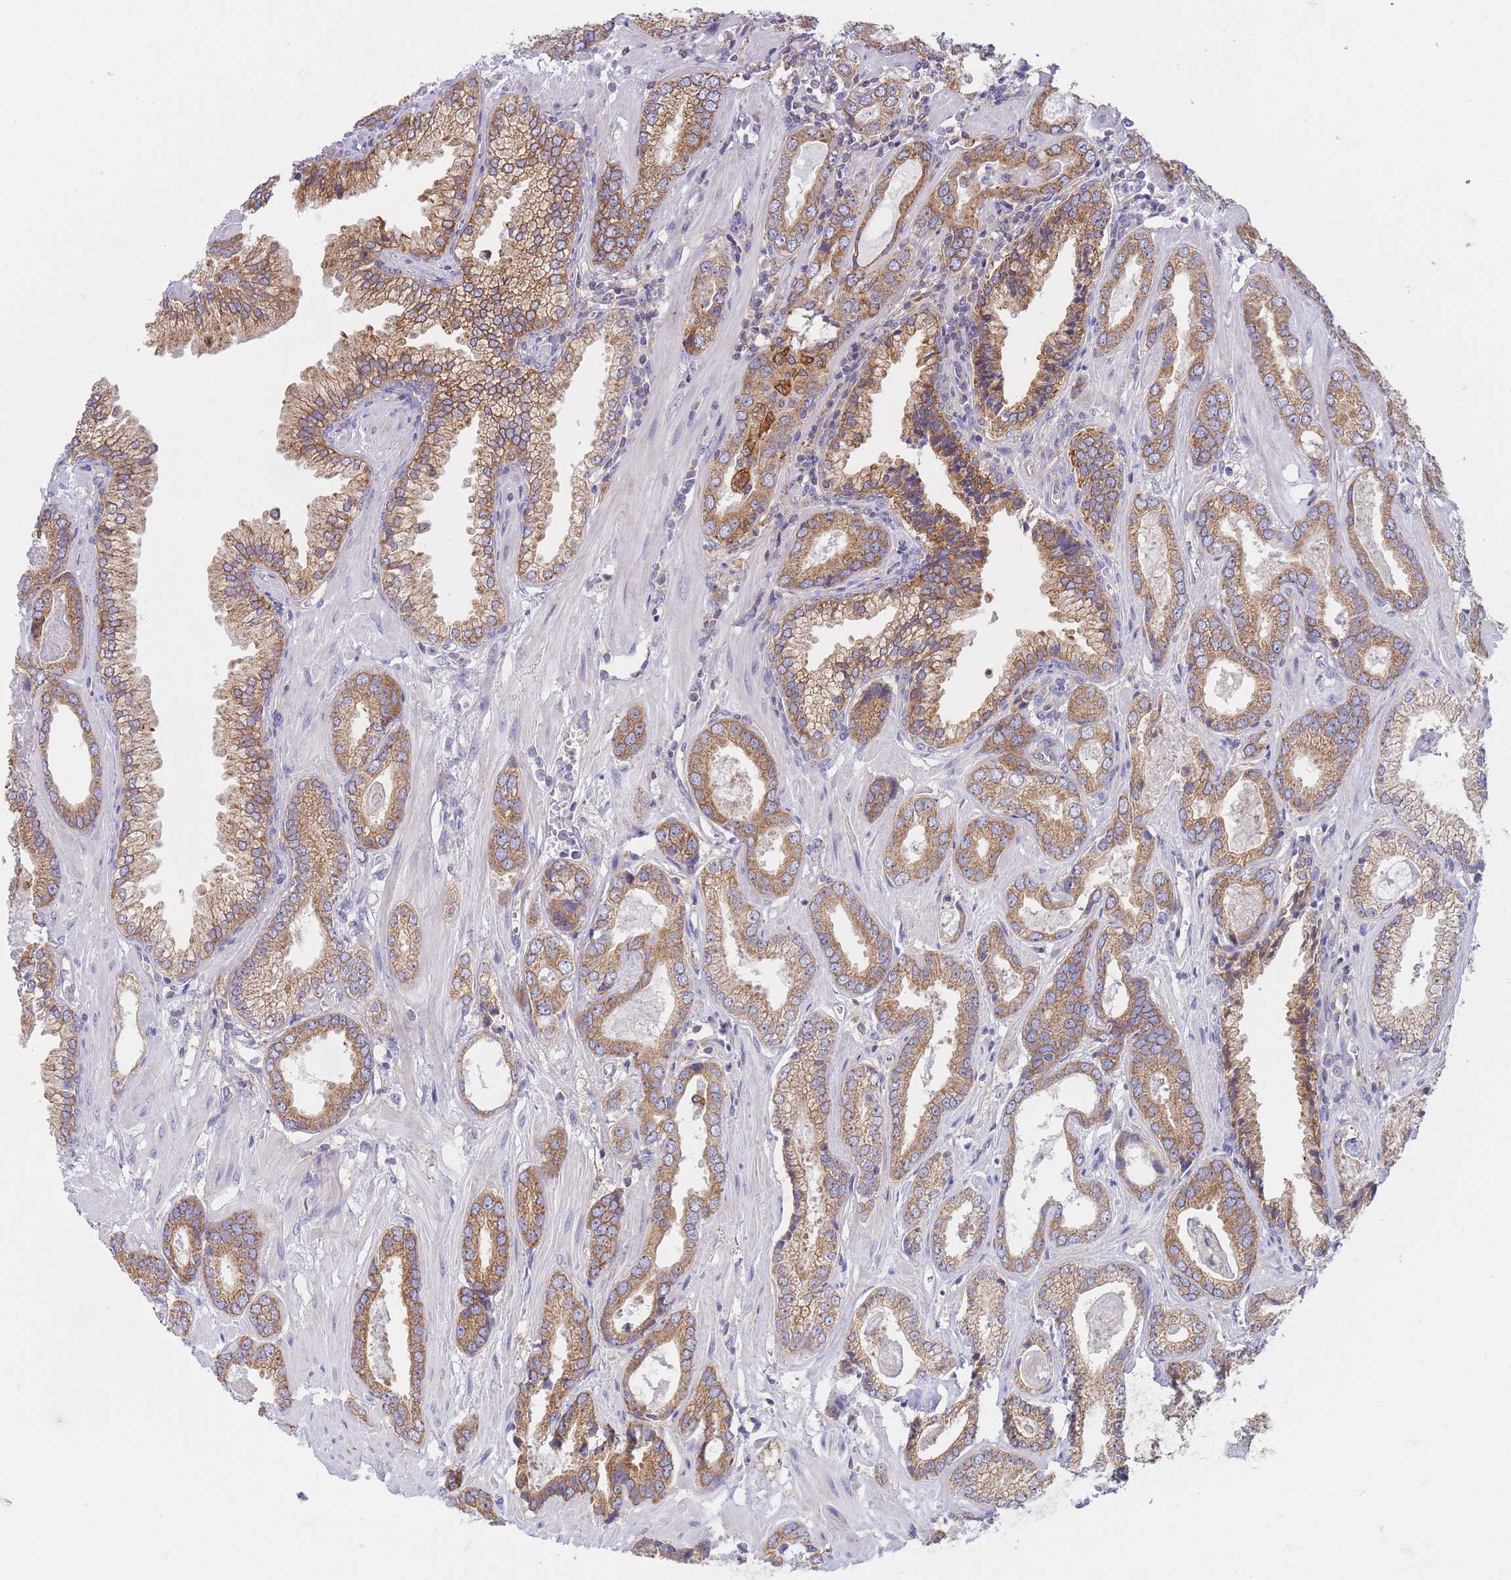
{"staining": {"intensity": "moderate", "quantity": ">75%", "location": "cytoplasmic/membranous"}, "tissue": "prostate cancer", "cell_type": "Tumor cells", "image_type": "cancer", "snomed": [{"axis": "morphology", "description": "Adenocarcinoma, Low grade"}, {"axis": "topography", "description": "Prostate"}], "caption": "This histopathology image demonstrates immunohistochemistry (IHC) staining of human prostate cancer (low-grade adenocarcinoma), with medium moderate cytoplasmic/membranous expression in approximately >75% of tumor cells.", "gene": "SH2B2", "patient": {"sex": "male", "age": 60}}